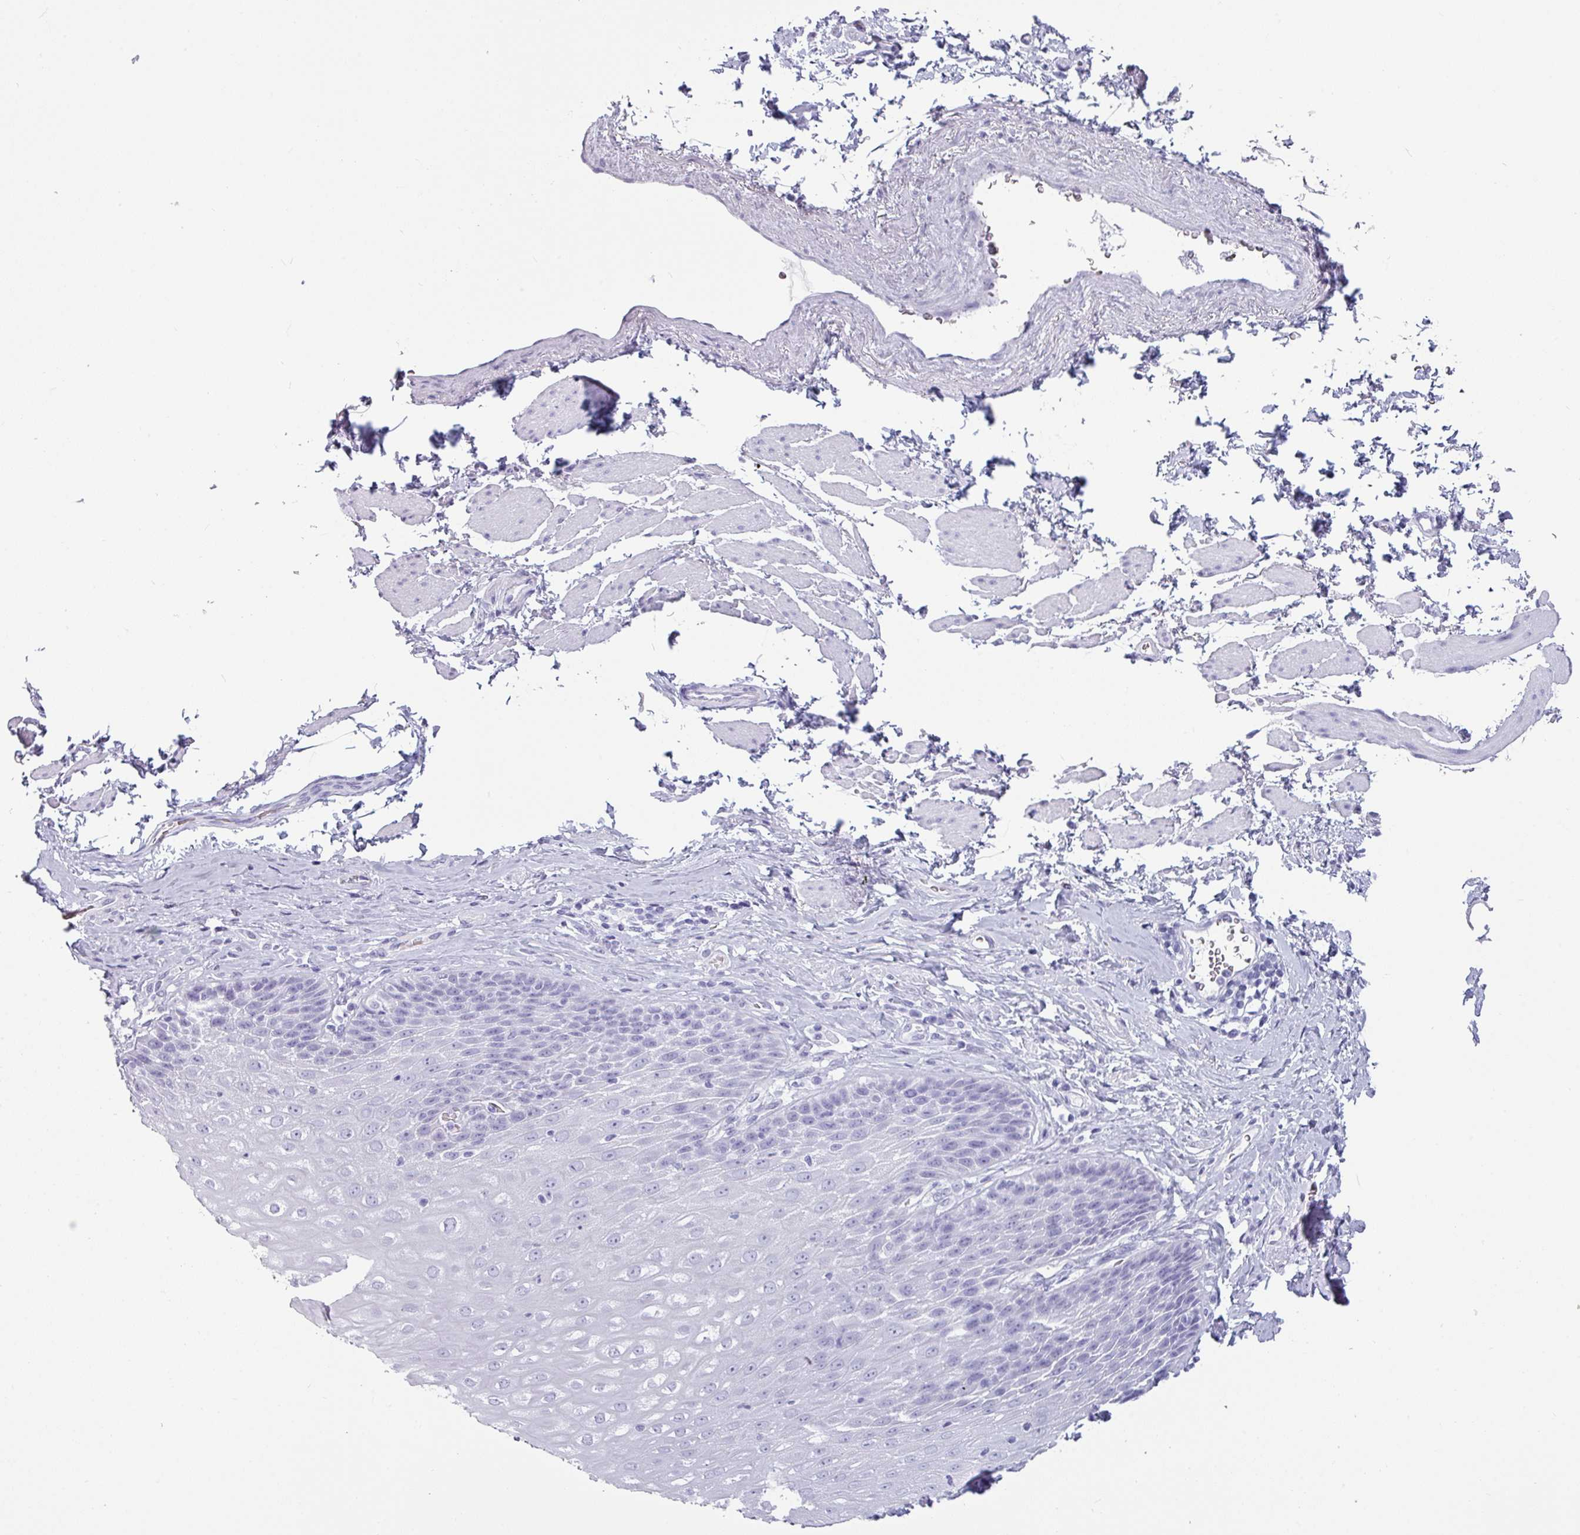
{"staining": {"intensity": "negative", "quantity": "none", "location": "none"}, "tissue": "esophagus", "cell_type": "Squamous epithelial cells", "image_type": "normal", "snomed": [{"axis": "morphology", "description": "Normal tissue, NOS"}, {"axis": "topography", "description": "Esophagus"}], "caption": "Immunohistochemical staining of normal esophagus demonstrates no significant staining in squamous epithelial cells. Brightfield microscopy of immunohistochemistry (IHC) stained with DAB (brown) and hematoxylin (blue), captured at high magnification.", "gene": "CRYBB2", "patient": {"sex": "female", "age": 61}}